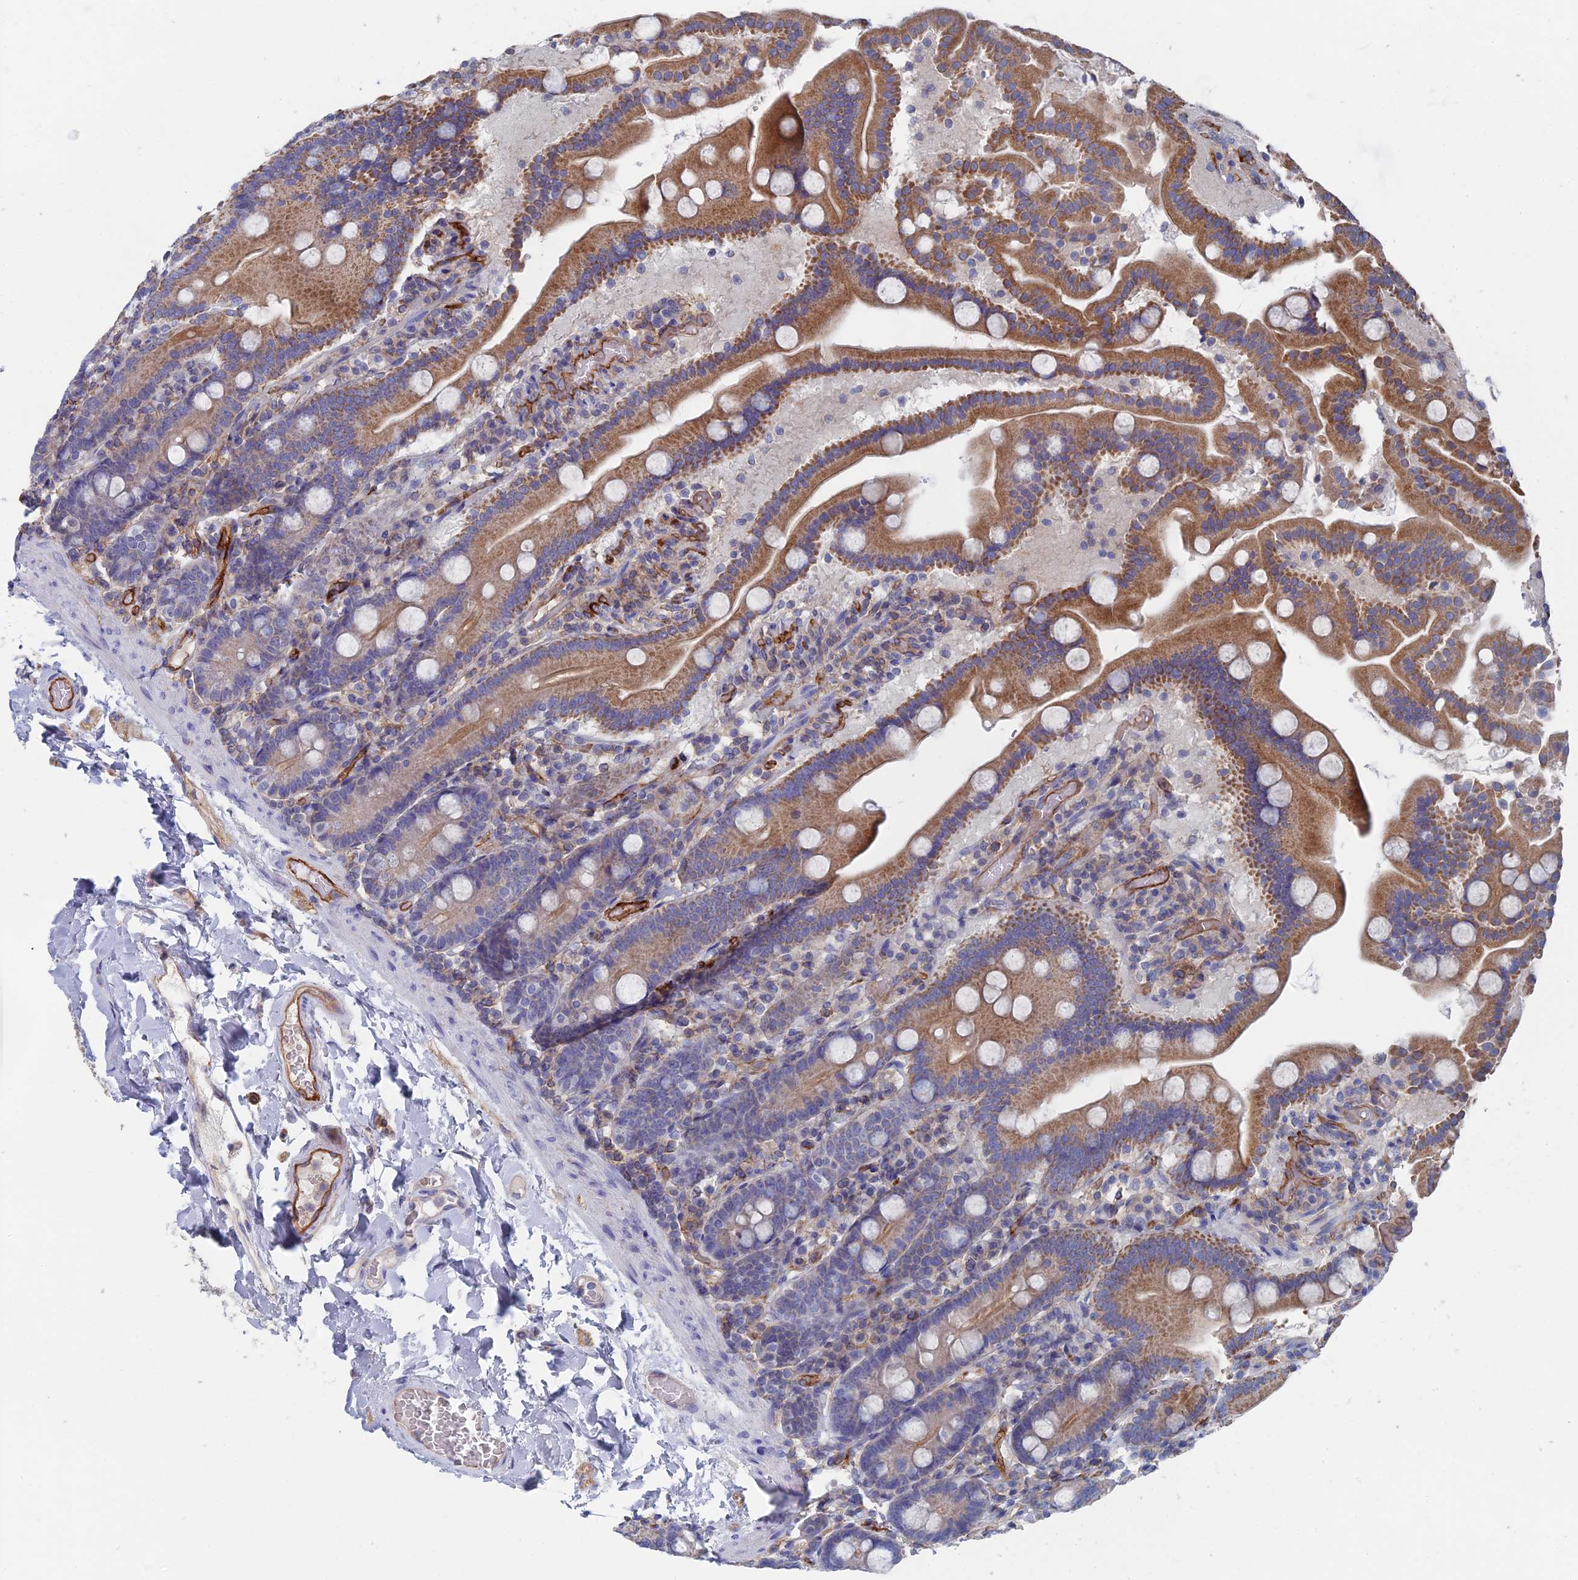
{"staining": {"intensity": "moderate", "quantity": ">75%", "location": "cytoplasmic/membranous"}, "tissue": "duodenum", "cell_type": "Glandular cells", "image_type": "normal", "snomed": [{"axis": "morphology", "description": "Normal tissue, NOS"}, {"axis": "topography", "description": "Duodenum"}], "caption": "Unremarkable duodenum shows moderate cytoplasmic/membranous positivity in approximately >75% of glandular cells.", "gene": "SNX11", "patient": {"sex": "male", "age": 55}}